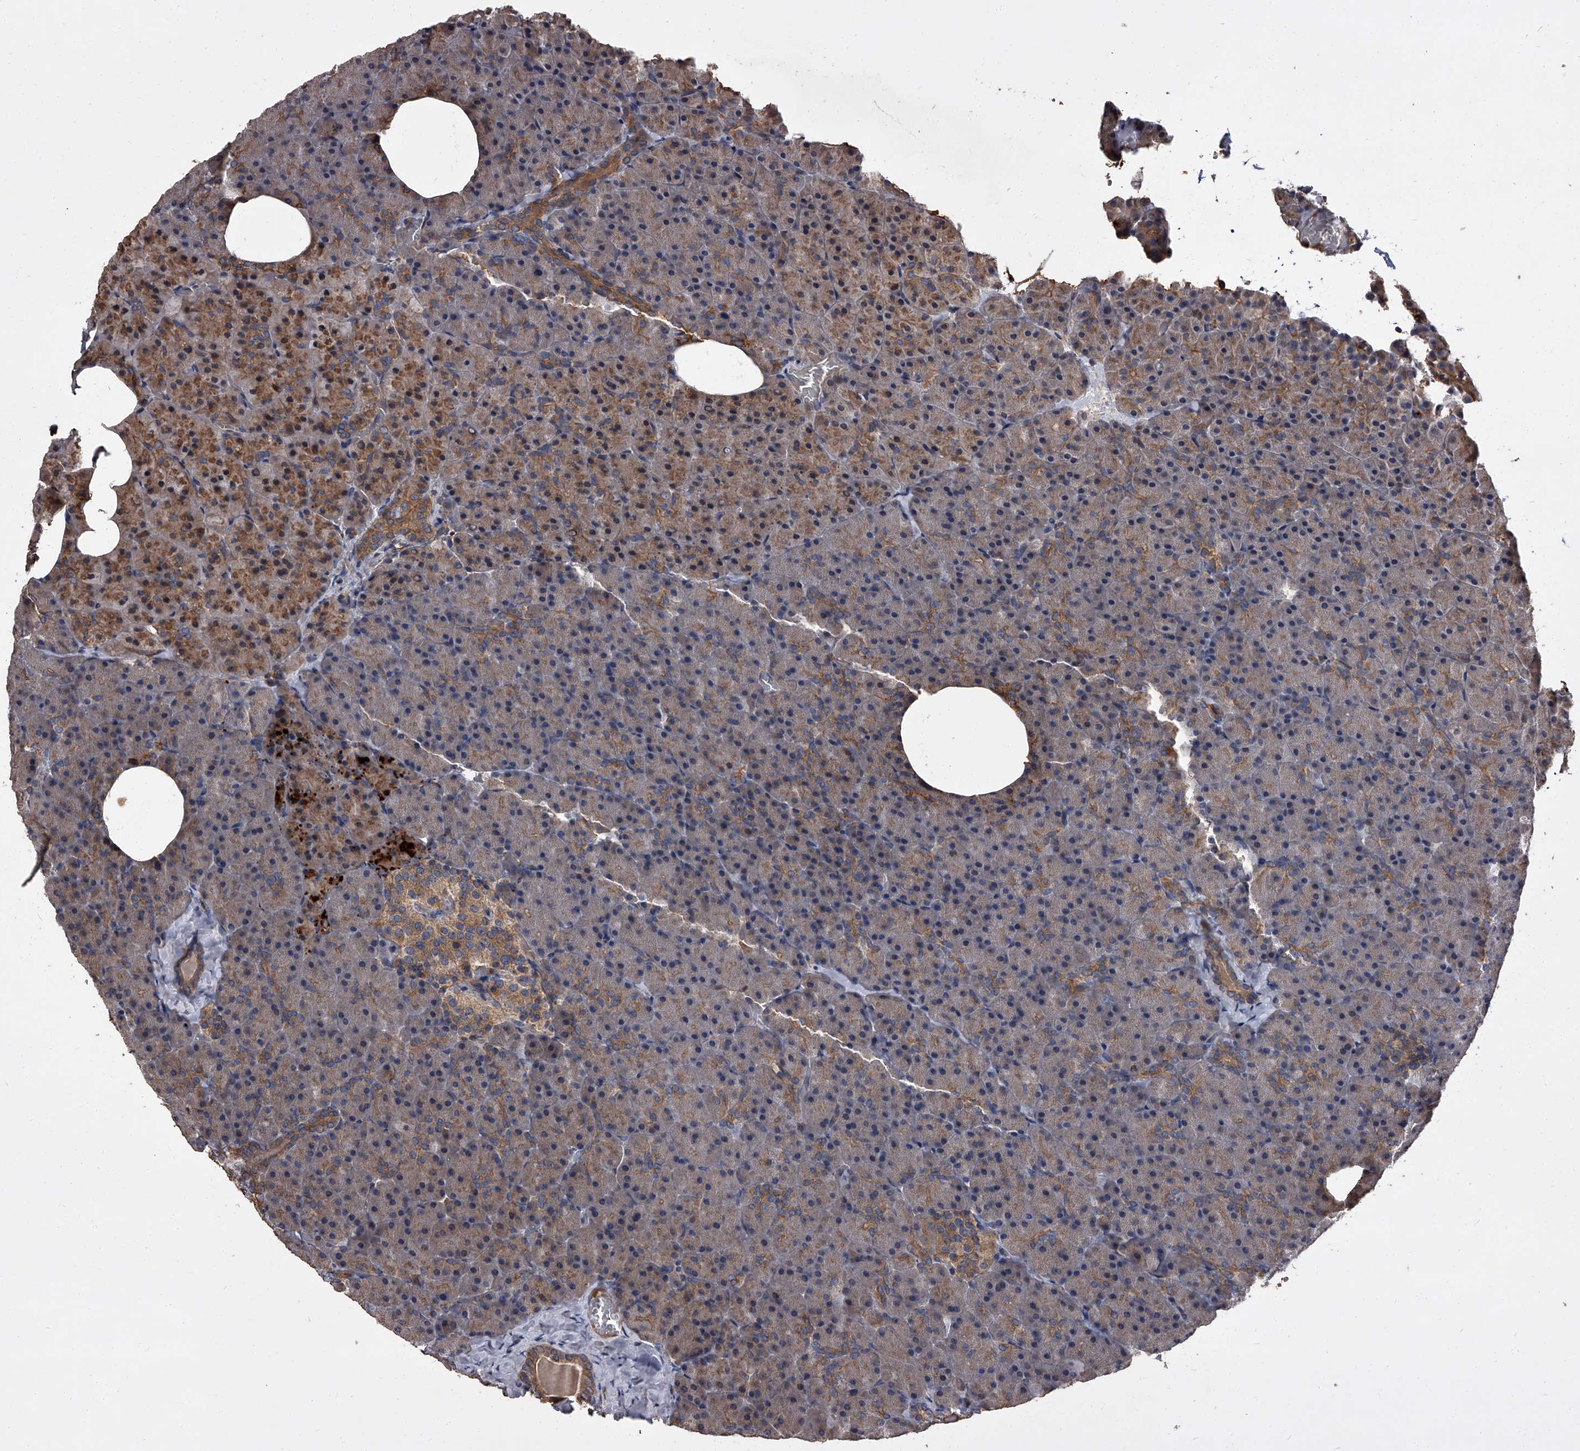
{"staining": {"intensity": "moderate", "quantity": "25%-75%", "location": "cytoplasmic/membranous"}, "tissue": "pancreas", "cell_type": "Exocrine glandular cells", "image_type": "normal", "snomed": [{"axis": "morphology", "description": "Normal tissue, NOS"}, {"axis": "morphology", "description": "Carcinoid, malignant, NOS"}, {"axis": "topography", "description": "Pancreas"}], "caption": "DAB (3,3'-diaminobenzidine) immunohistochemical staining of benign pancreas shows moderate cytoplasmic/membranous protein expression in approximately 25%-75% of exocrine glandular cells. The protein of interest is shown in brown color, while the nuclei are stained blue.", "gene": "STK36", "patient": {"sex": "female", "age": 35}}